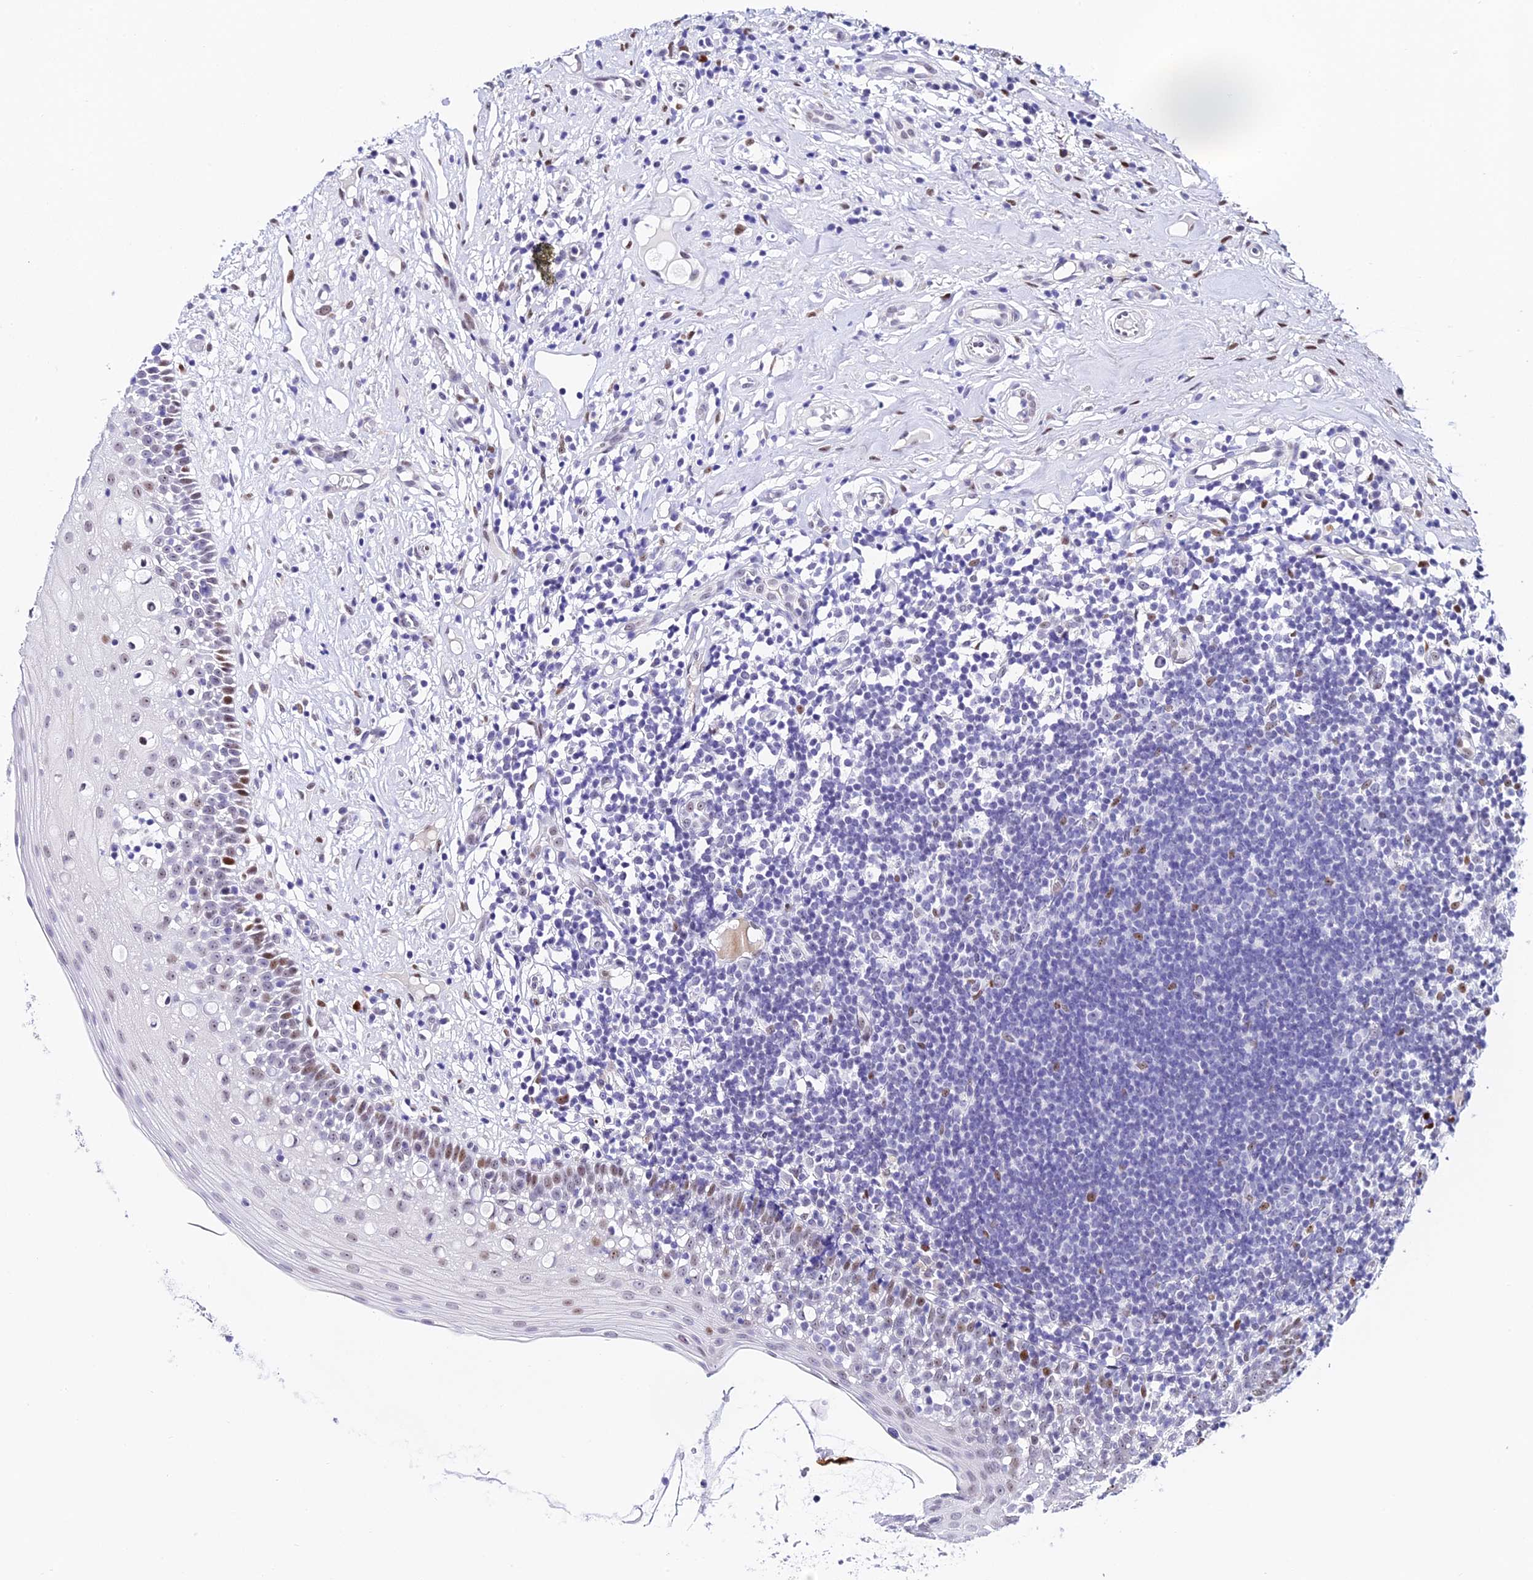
{"staining": {"intensity": "moderate", "quantity": "<25%", "location": "nuclear"}, "tissue": "oral mucosa", "cell_type": "Squamous epithelial cells", "image_type": "normal", "snomed": [{"axis": "morphology", "description": "Normal tissue, NOS"}, {"axis": "topography", "description": "Oral tissue"}], "caption": "Immunohistochemistry of unremarkable human oral mucosa reveals low levels of moderate nuclear expression in approximately <25% of squamous epithelial cells. The protein of interest is stained brown, and the nuclei are stained in blue (DAB IHC with brightfield microscopy, high magnification).", "gene": "POFUT2", "patient": {"sex": "female", "age": 69}}